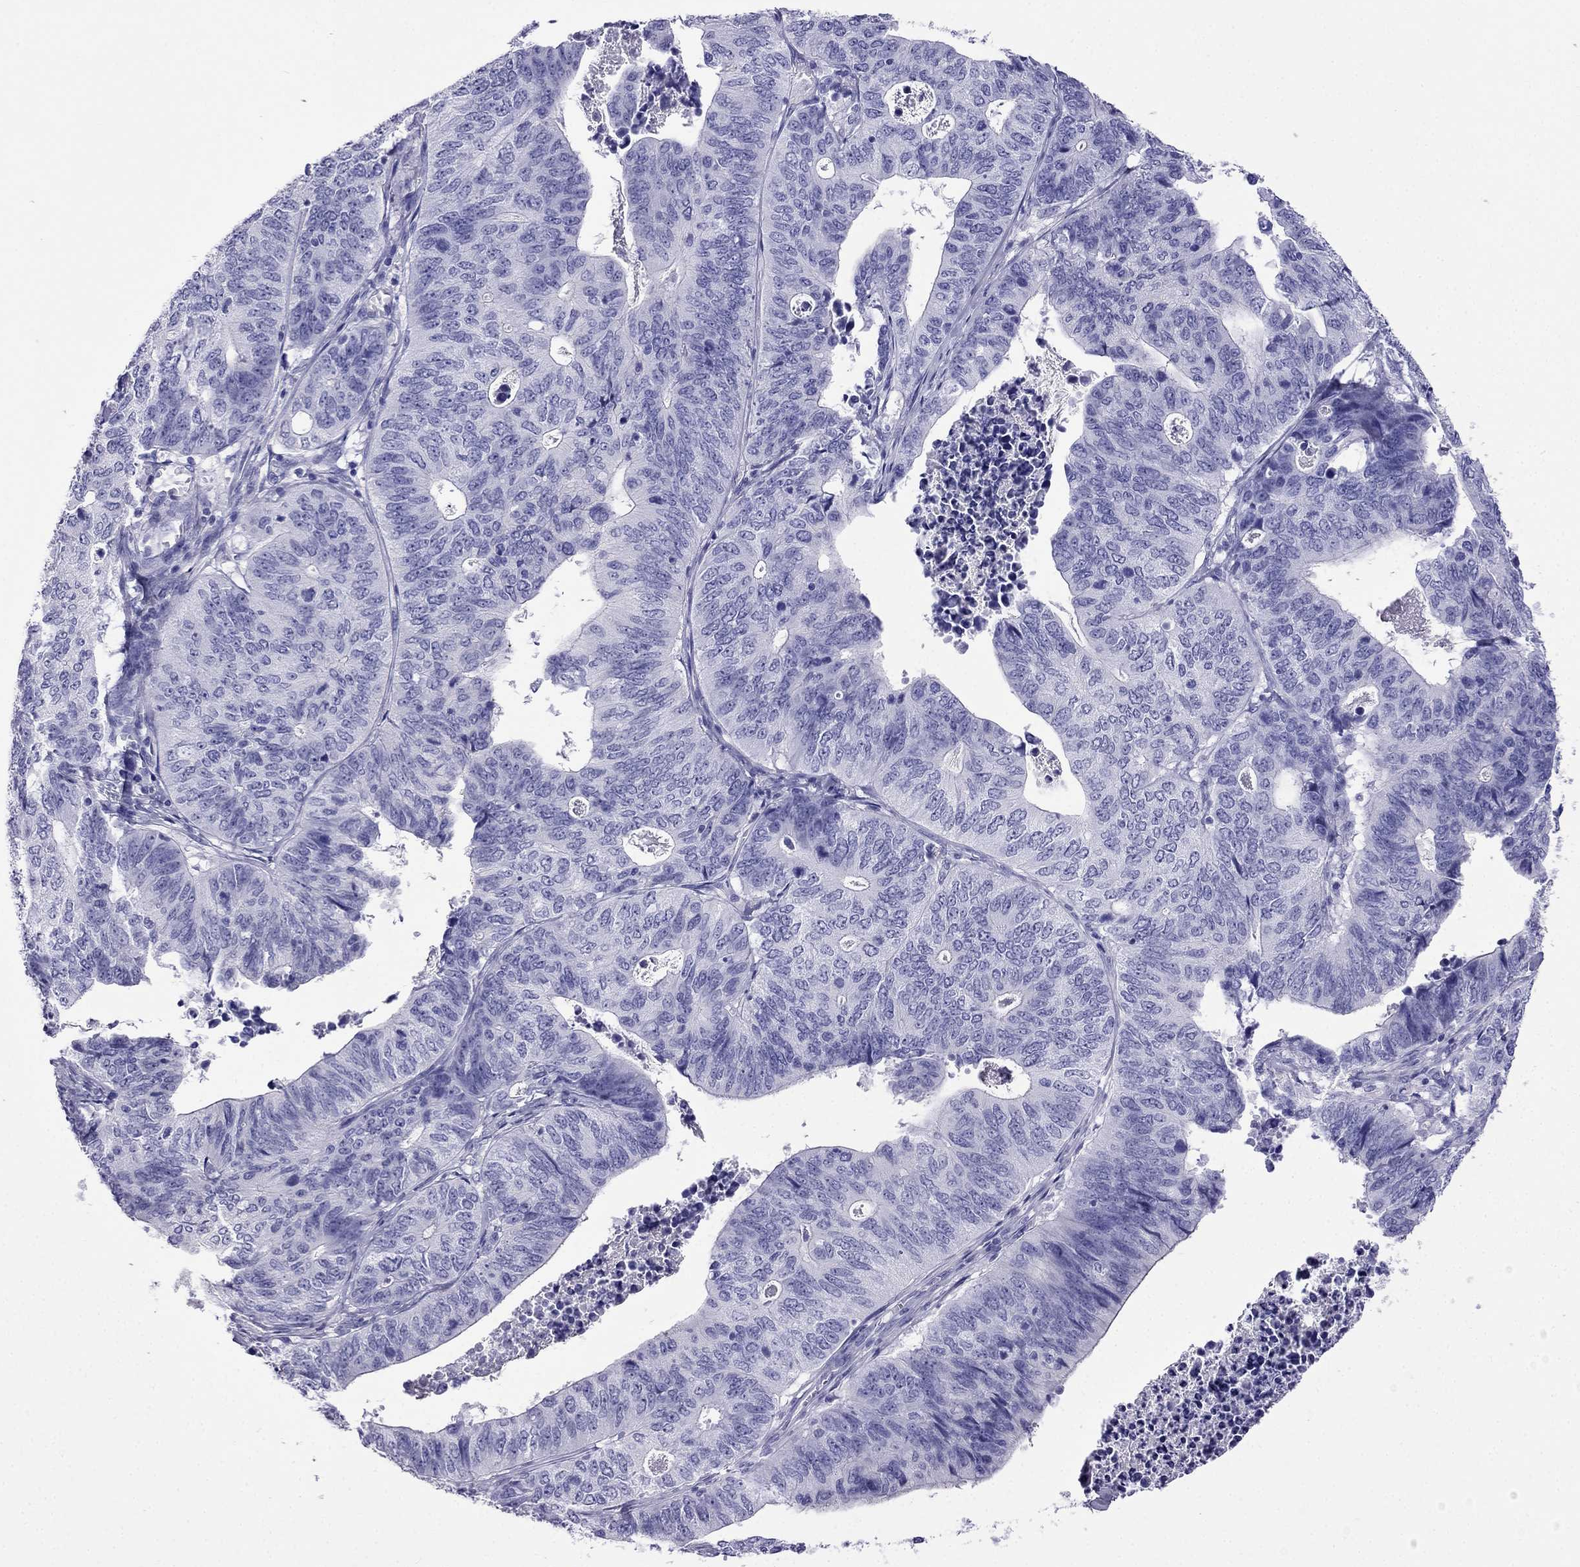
{"staining": {"intensity": "negative", "quantity": "none", "location": "none"}, "tissue": "stomach cancer", "cell_type": "Tumor cells", "image_type": "cancer", "snomed": [{"axis": "morphology", "description": "Adenocarcinoma, NOS"}, {"axis": "topography", "description": "Stomach, upper"}], "caption": "Immunohistochemical staining of stomach cancer (adenocarcinoma) exhibits no significant expression in tumor cells. Nuclei are stained in blue.", "gene": "ARR3", "patient": {"sex": "female", "age": 67}}